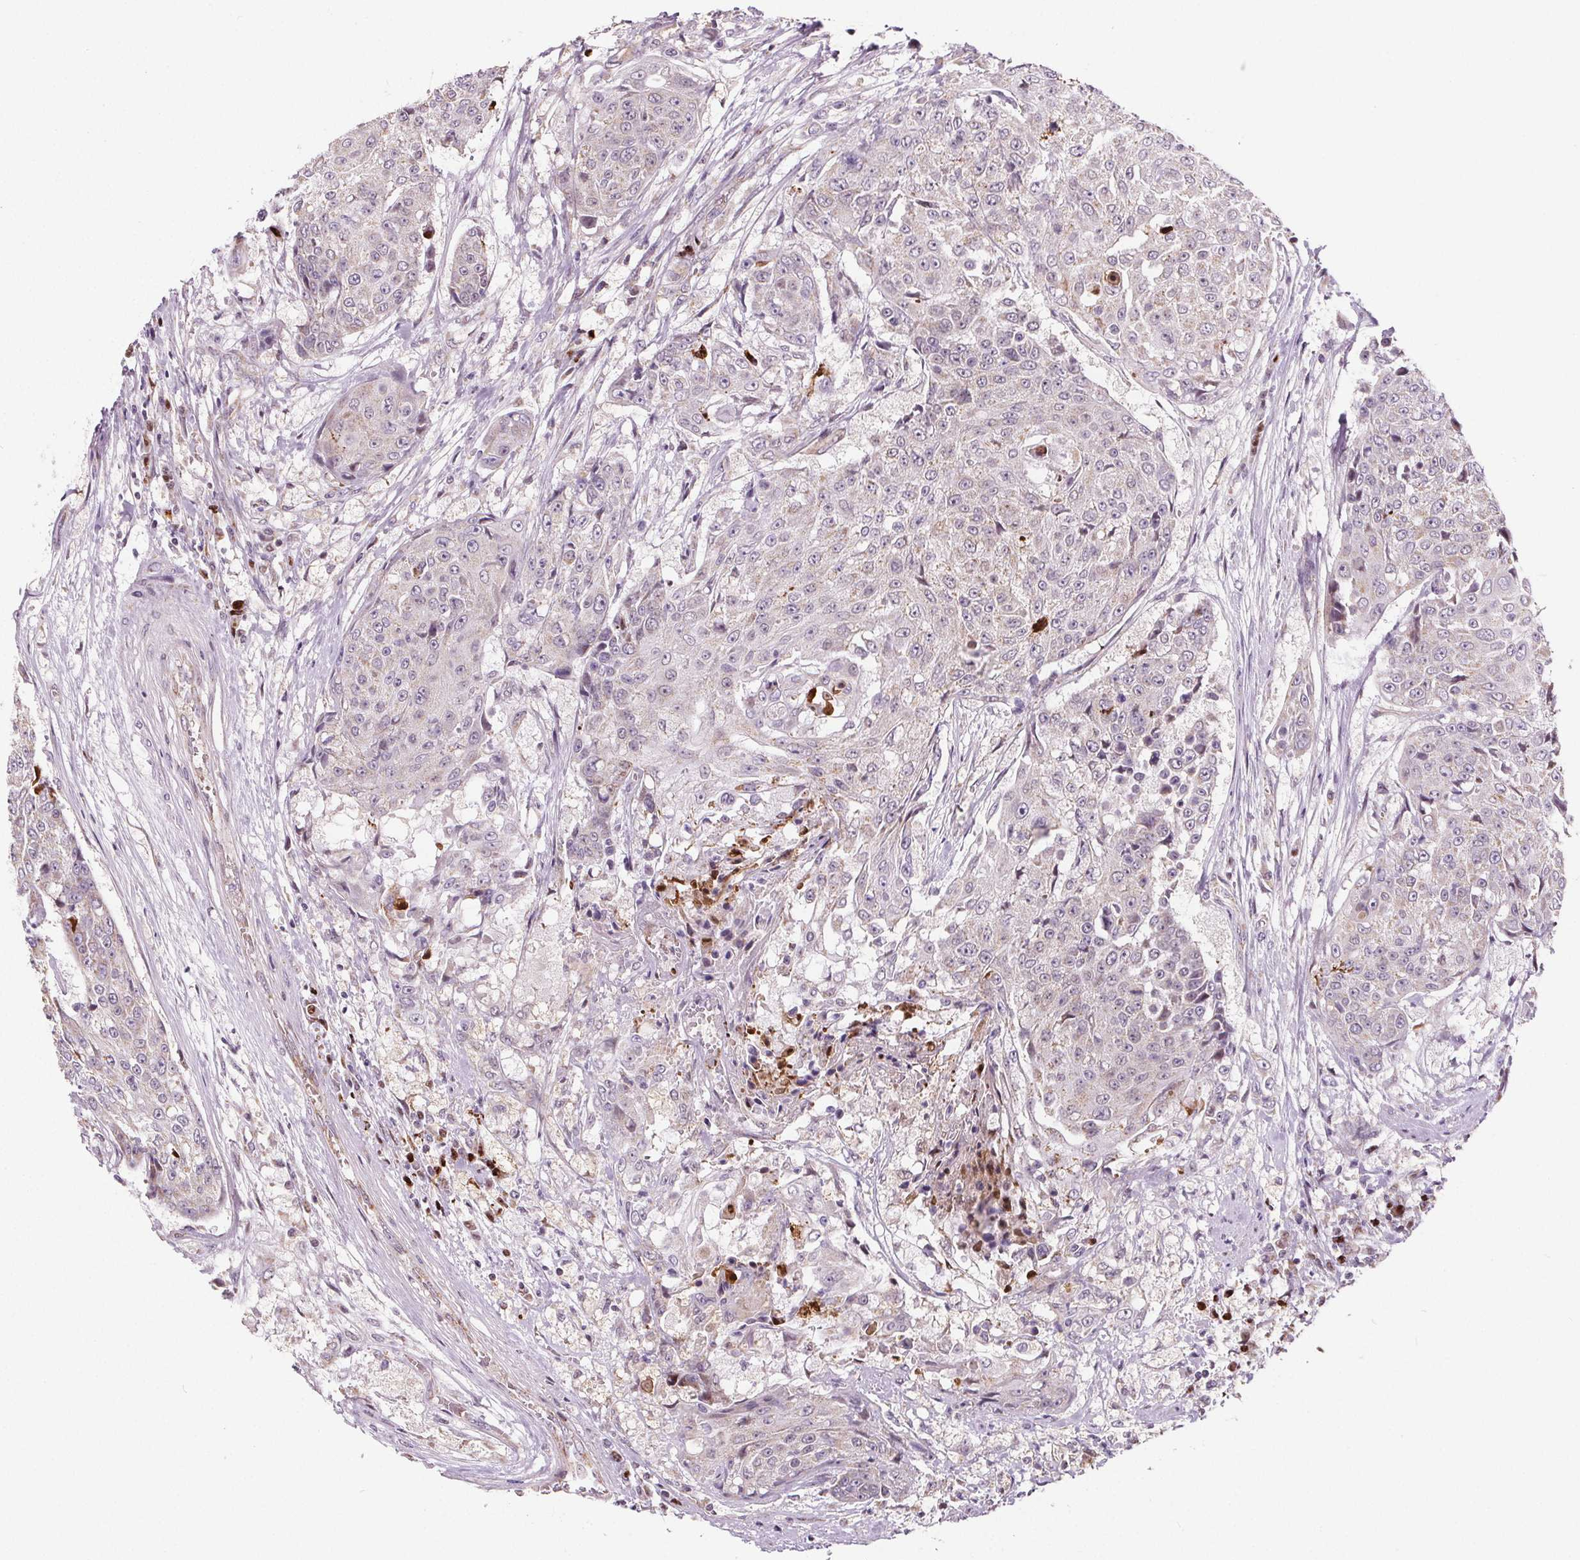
{"staining": {"intensity": "negative", "quantity": "none", "location": "none"}, "tissue": "urothelial cancer", "cell_type": "Tumor cells", "image_type": "cancer", "snomed": [{"axis": "morphology", "description": "Urothelial carcinoma, High grade"}, {"axis": "topography", "description": "Urinary bladder"}], "caption": "An immunohistochemistry photomicrograph of urothelial cancer is shown. There is no staining in tumor cells of urothelial cancer.", "gene": "SUCLA2", "patient": {"sex": "female", "age": 63}}